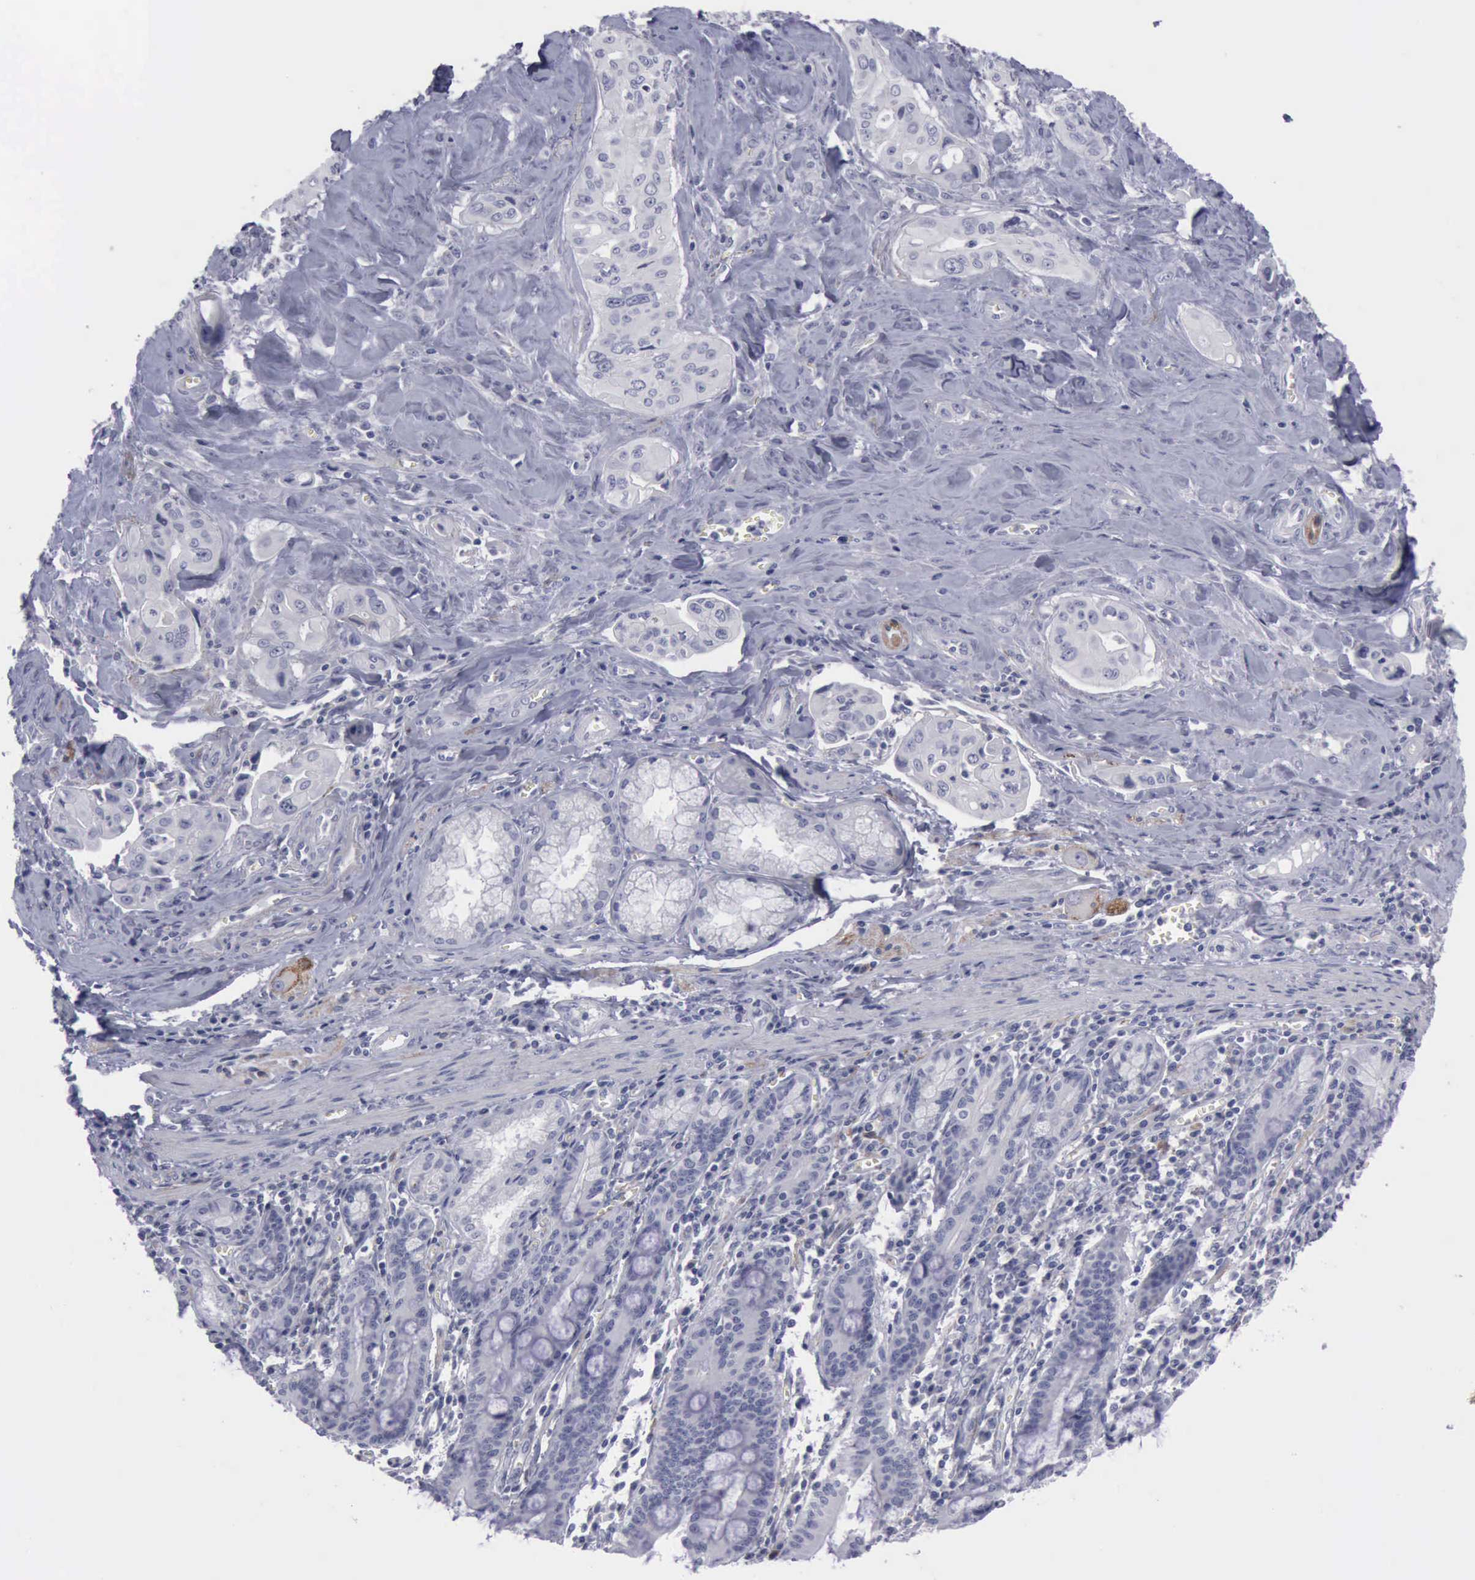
{"staining": {"intensity": "negative", "quantity": "none", "location": "none"}, "tissue": "pancreatic cancer", "cell_type": "Tumor cells", "image_type": "cancer", "snomed": [{"axis": "morphology", "description": "Adenocarcinoma, NOS"}, {"axis": "topography", "description": "Pancreas"}], "caption": "The photomicrograph displays no staining of tumor cells in pancreatic cancer (adenocarcinoma). The staining is performed using DAB brown chromogen with nuclei counter-stained in using hematoxylin.", "gene": "CDH2", "patient": {"sex": "male", "age": 77}}